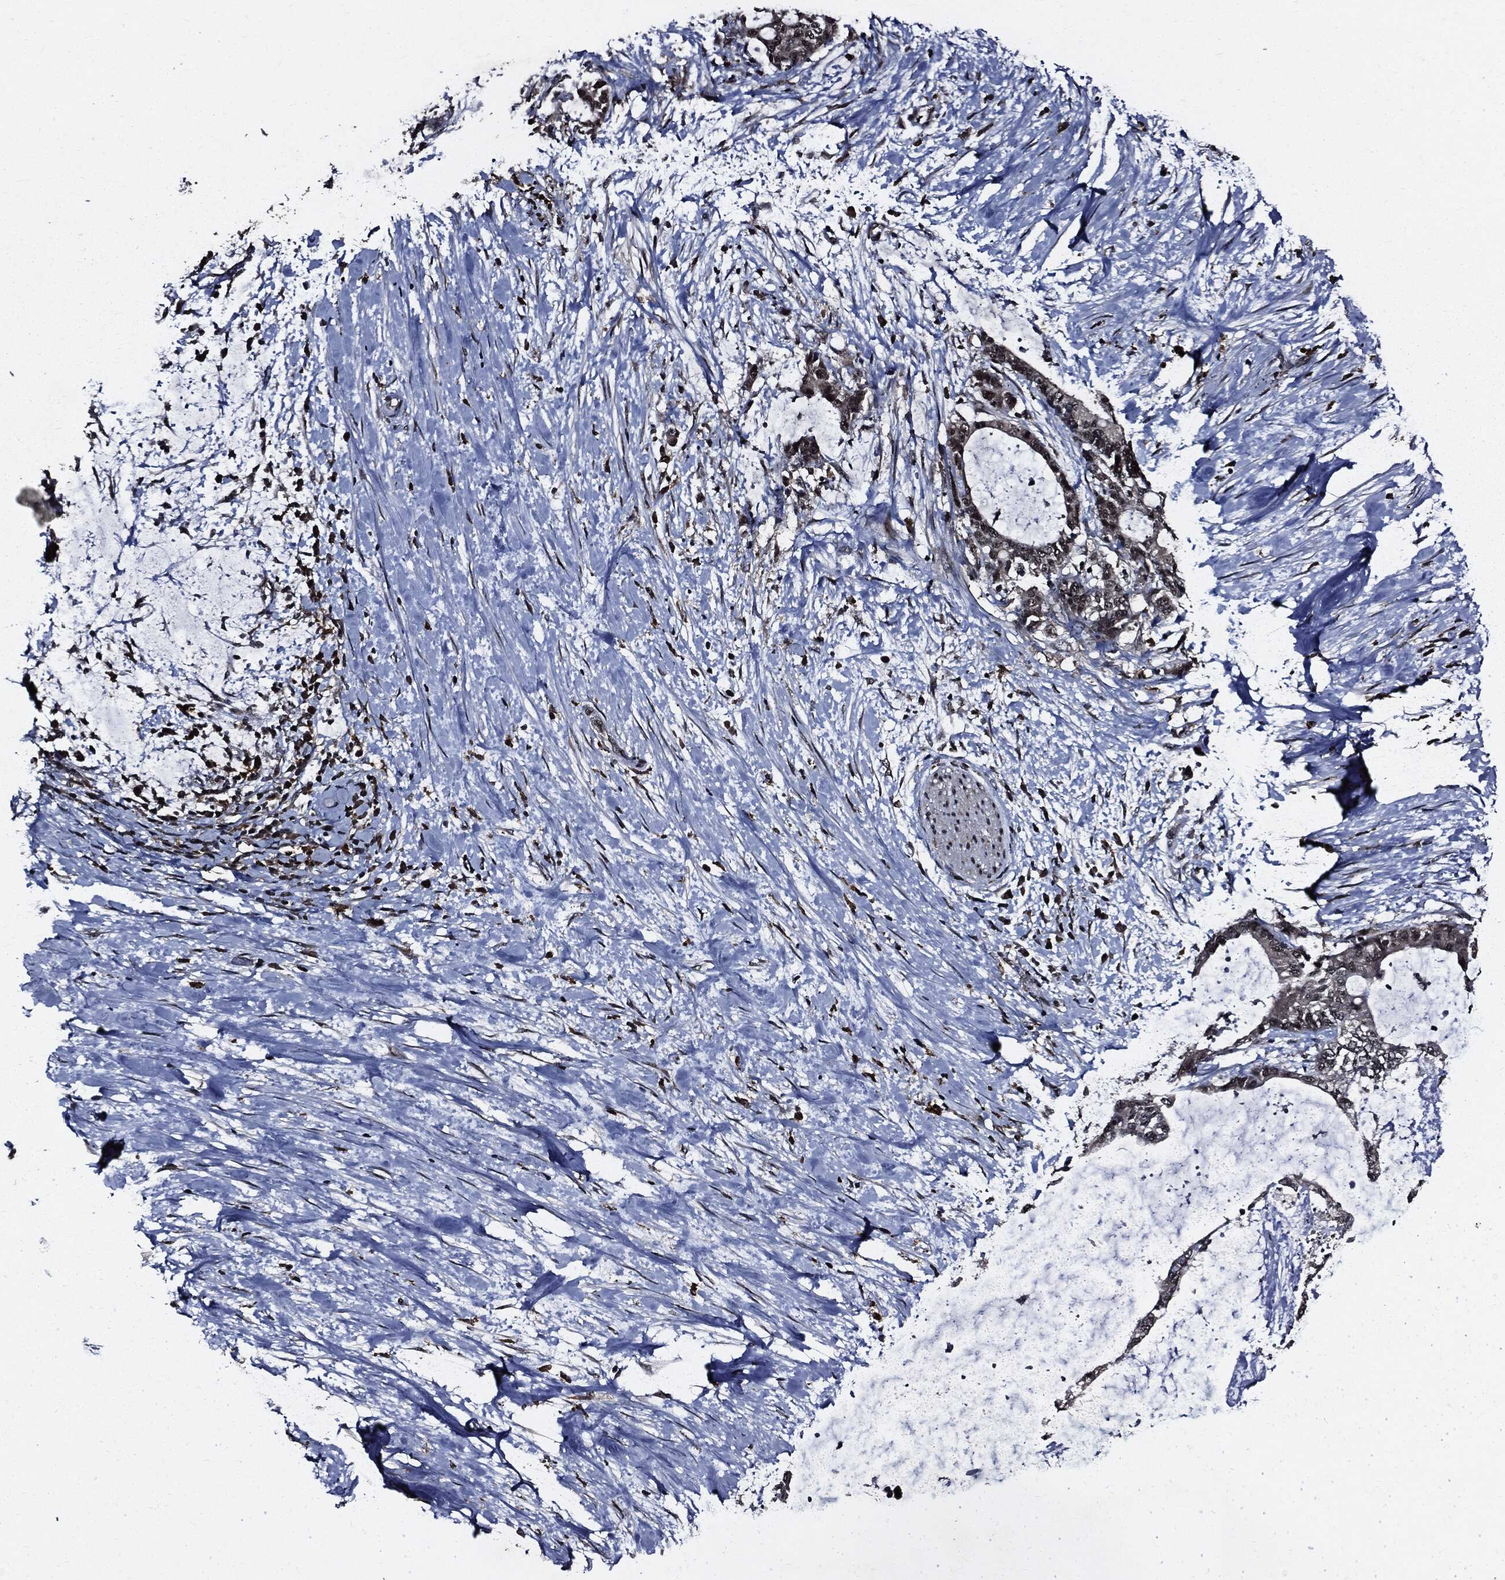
{"staining": {"intensity": "moderate", "quantity": "25%-75%", "location": "cytoplasmic/membranous,nuclear"}, "tissue": "liver cancer", "cell_type": "Tumor cells", "image_type": "cancer", "snomed": [{"axis": "morphology", "description": "Cholangiocarcinoma"}, {"axis": "topography", "description": "Liver"}], "caption": "Moderate cytoplasmic/membranous and nuclear protein staining is identified in approximately 25%-75% of tumor cells in liver cancer (cholangiocarcinoma). (brown staining indicates protein expression, while blue staining denotes nuclei).", "gene": "SUGT1", "patient": {"sex": "female", "age": 73}}